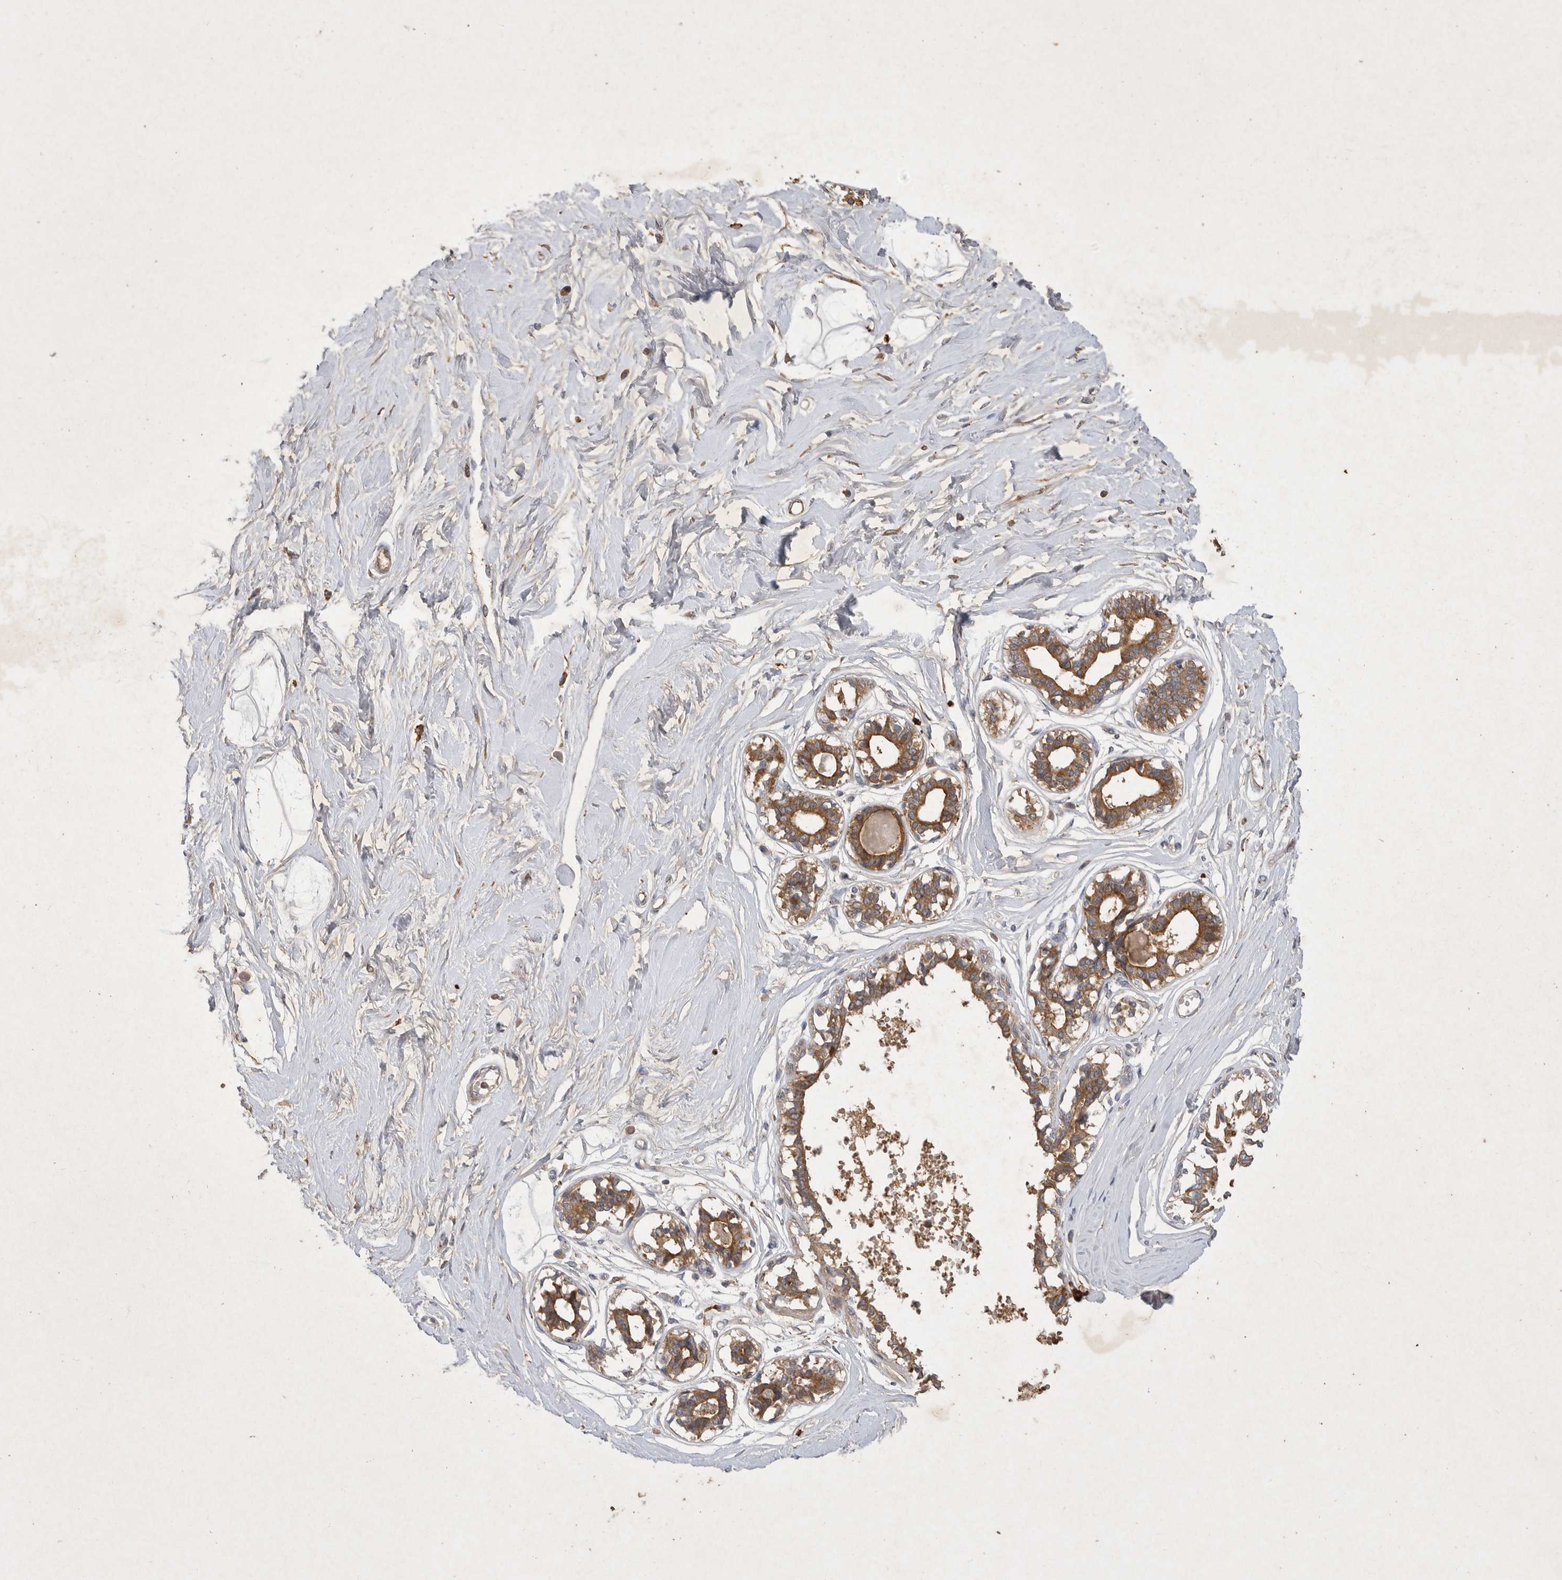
{"staining": {"intensity": "moderate", "quantity": "25%-75%", "location": "cytoplasmic/membranous"}, "tissue": "breast", "cell_type": "Adipocytes", "image_type": "normal", "snomed": [{"axis": "morphology", "description": "Normal tissue, NOS"}, {"axis": "topography", "description": "Breast"}], "caption": "IHC histopathology image of unremarkable breast stained for a protein (brown), which displays medium levels of moderate cytoplasmic/membranous expression in approximately 25%-75% of adipocytes.", "gene": "MRPL41", "patient": {"sex": "female", "age": 45}}